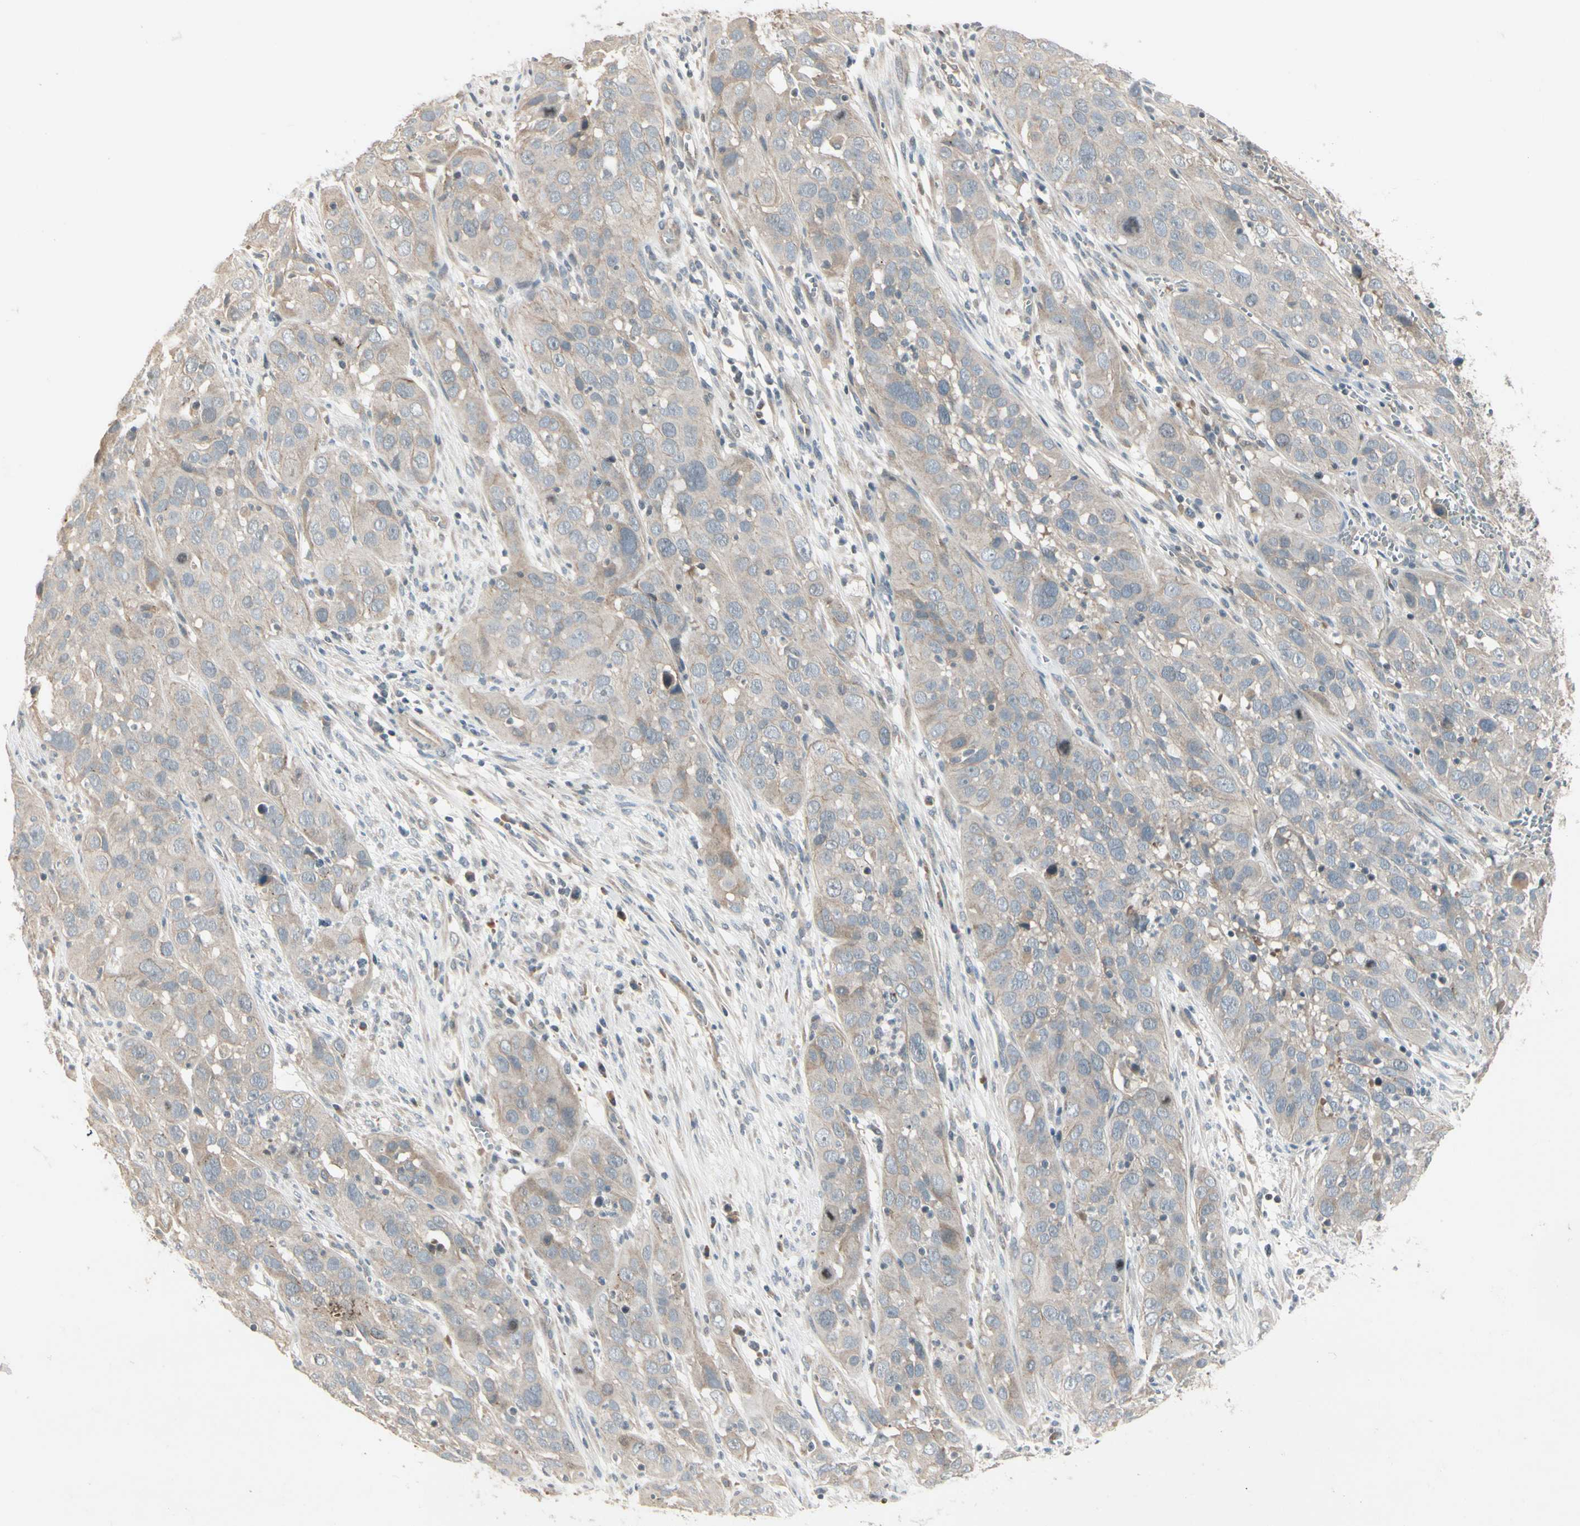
{"staining": {"intensity": "weak", "quantity": ">75%", "location": "cytoplasmic/membranous"}, "tissue": "cervical cancer", "cell_type": "Tumor cells", "image_type": "cancer", "snomed": [{"axis": "morphology", "description": "Squamous cell carcinoma, NOS"}, {"axis": "topography", "description": "Cervix"}], "caption": "Human squamous cell carcinoma (cervical) stained with a brown dye exhibits weak cytoplasmic/membranous positive positivity in approximately >75% of tumor cells.", "gene": "ICAM5", "patient": {"sex": "female", "age": 32}}